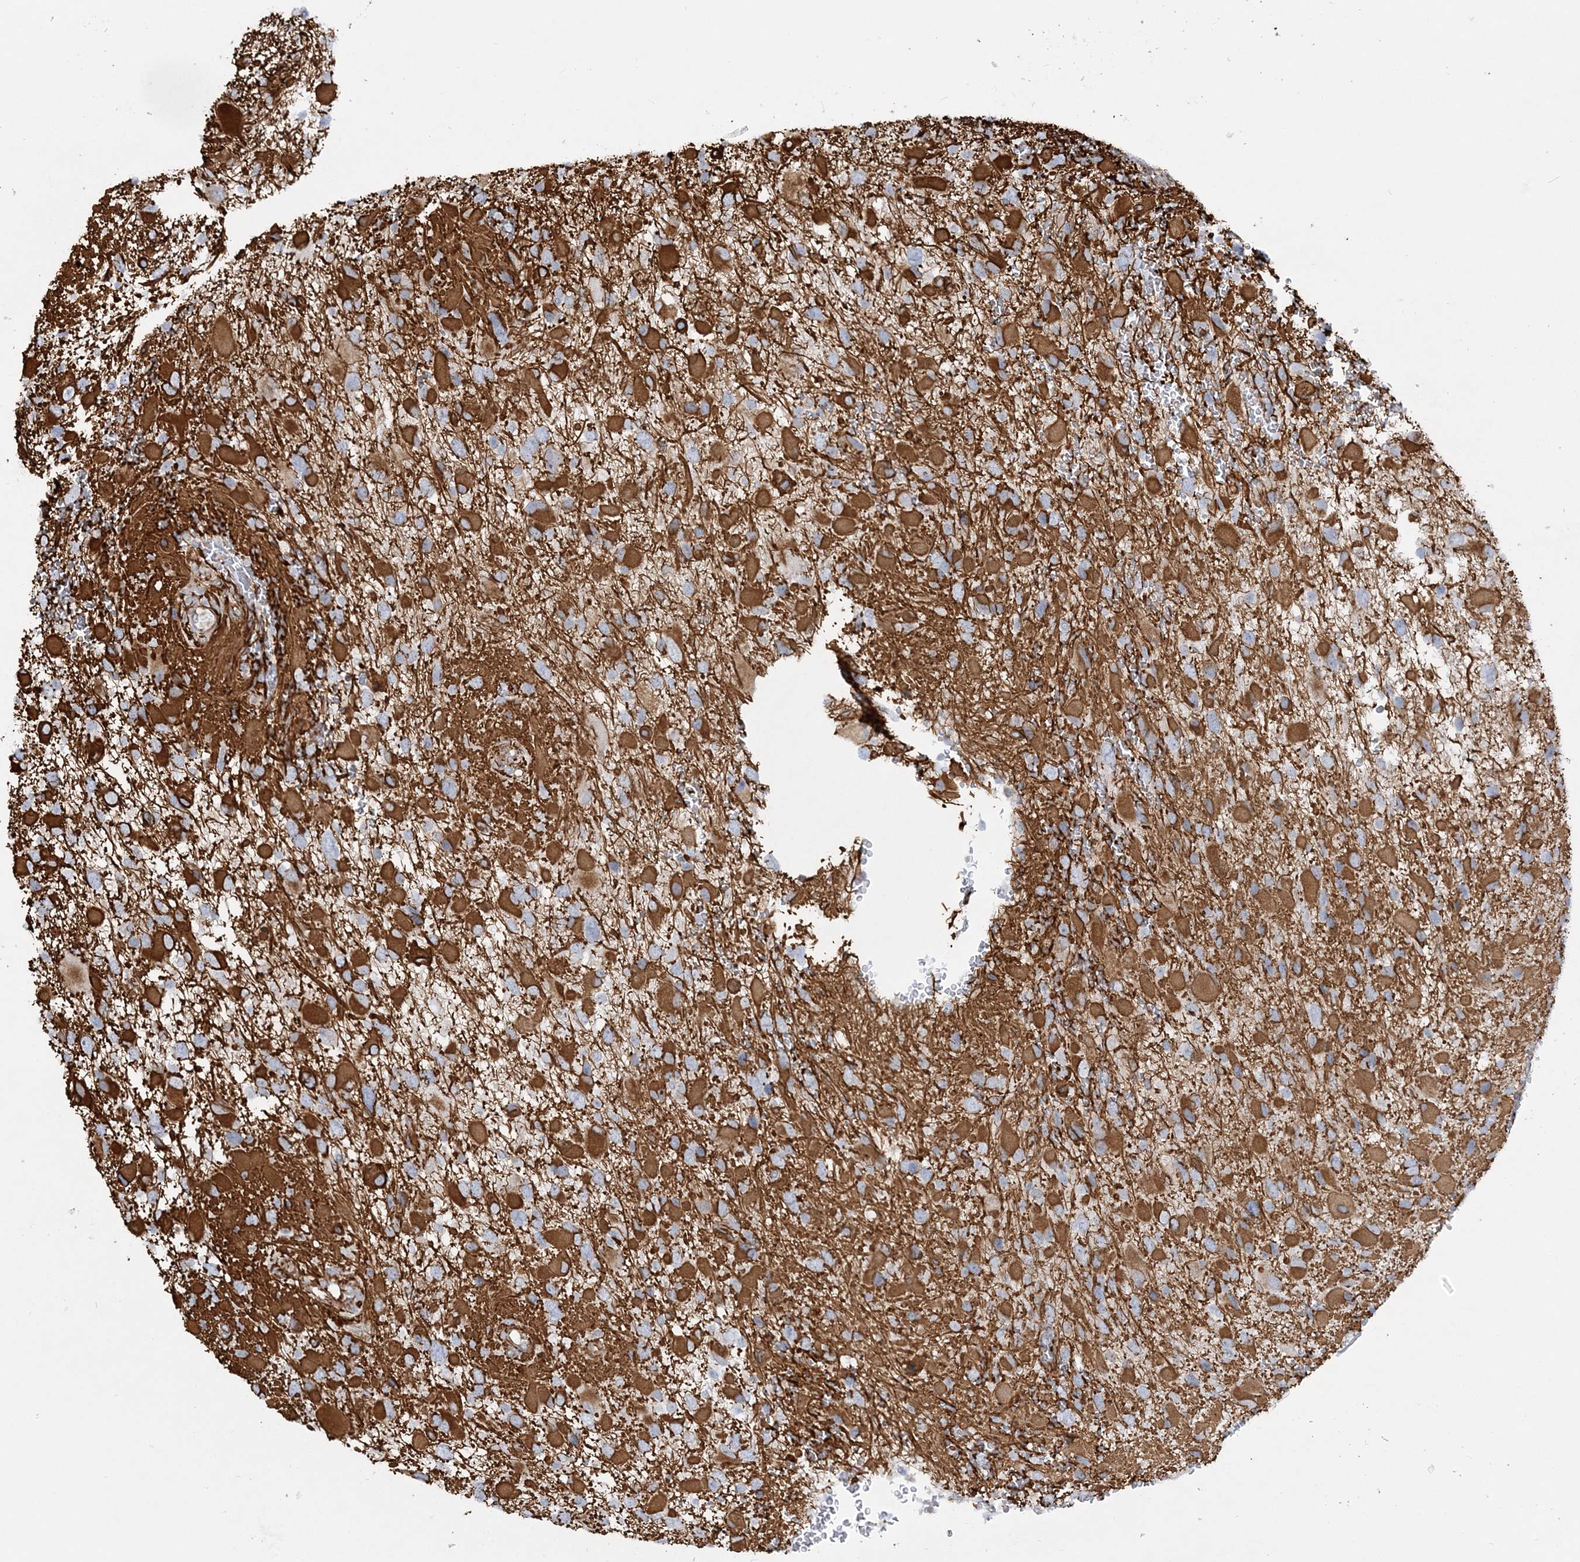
{"staining": {"intensity": "strong", "quantity": "25%-75%", "location": "cytoplasmic/membranous"}, "tissue": "glioma", "cell_type": "Tumor cells", "image_type": "cancer", "snomed": [{"axis": "morphology", "description": "Glioma, malignant, High grade"}, {"axis": "topography", "description": "Brain"}], "caption": "Human glioma stained with a brown dye shows strong cytoplasmic/membranous positive positivity in about 25%-75% of tumor cells.", "gene": "SCLT1", "patient": {"sex": "male", "age": 53}}